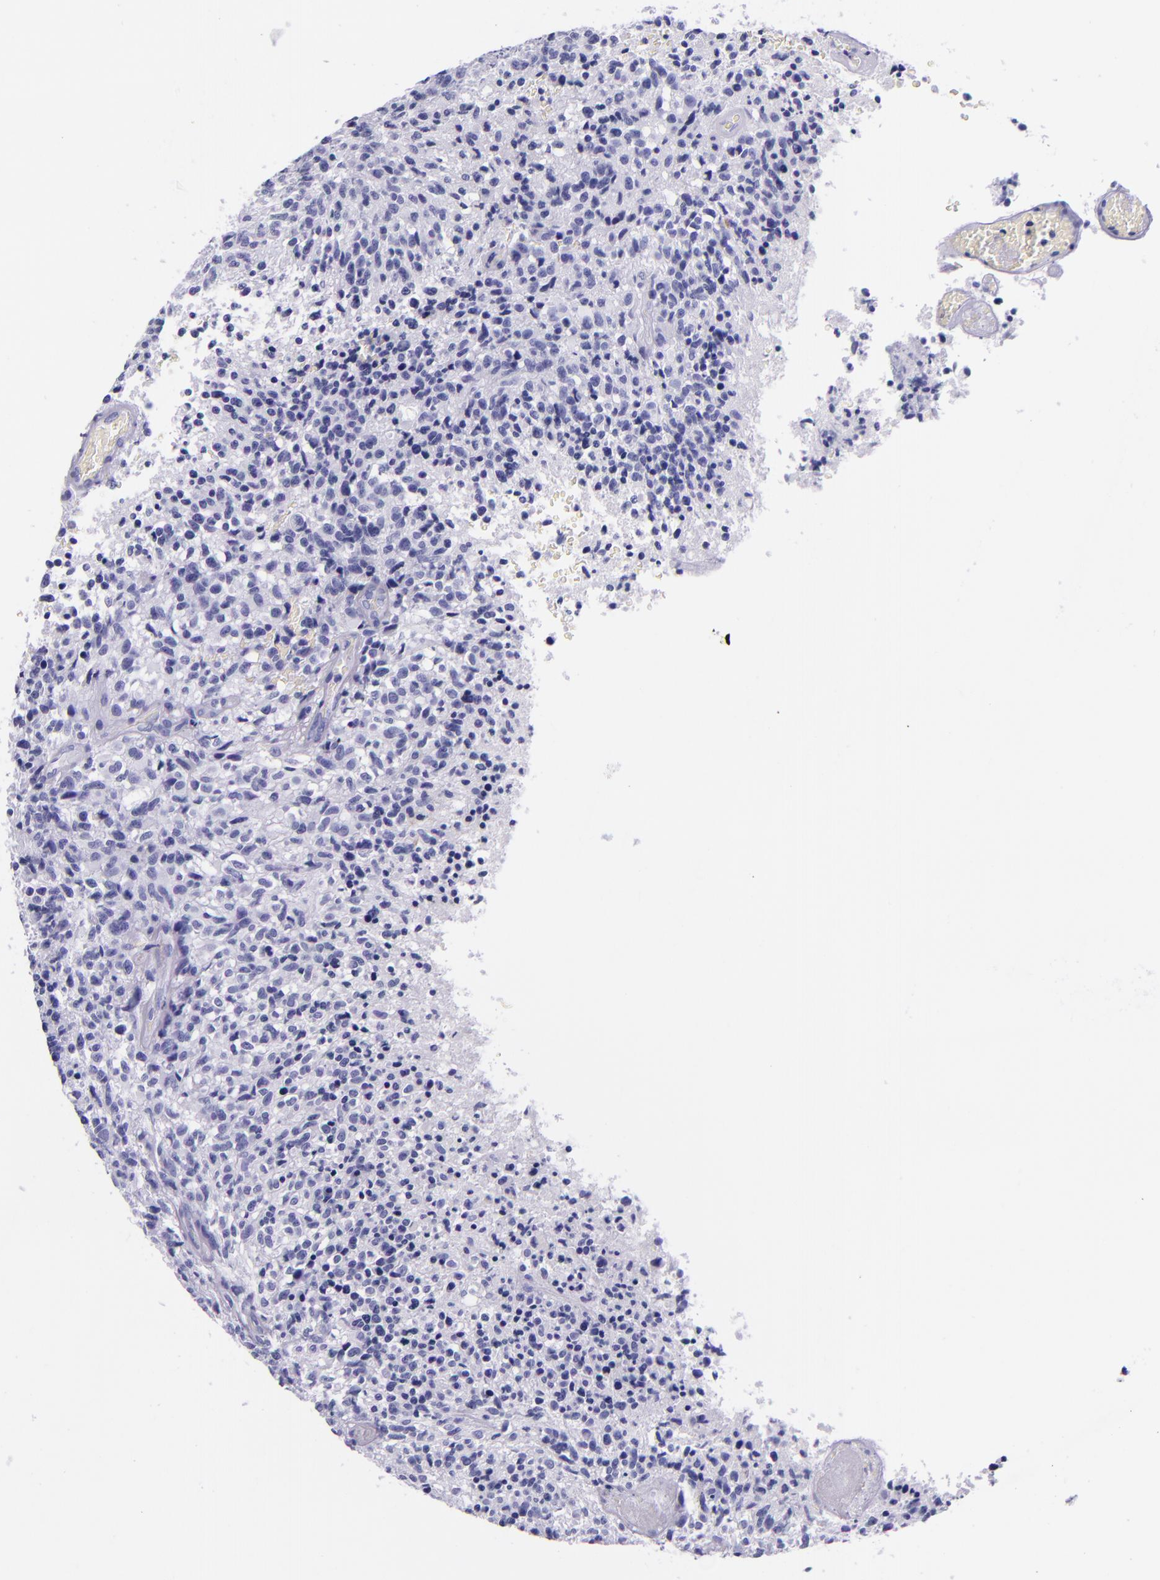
{"staining": {"intensity": "negative", "quantity": "none", "location": "none"}, "tissue": "glioma", "cell_type": "Tumor cells", "image_type": "cancer", "snomed": [{"axis": "morphology", "description": "Glioma, malignant, High grade"}, {"axis": "topography", "description": "Brain"}], "caption": "Tumor cells are negative for brown protein staining in glioma.", "gene": "SLPI", "patient": {"sex": "male", "age": 36}}